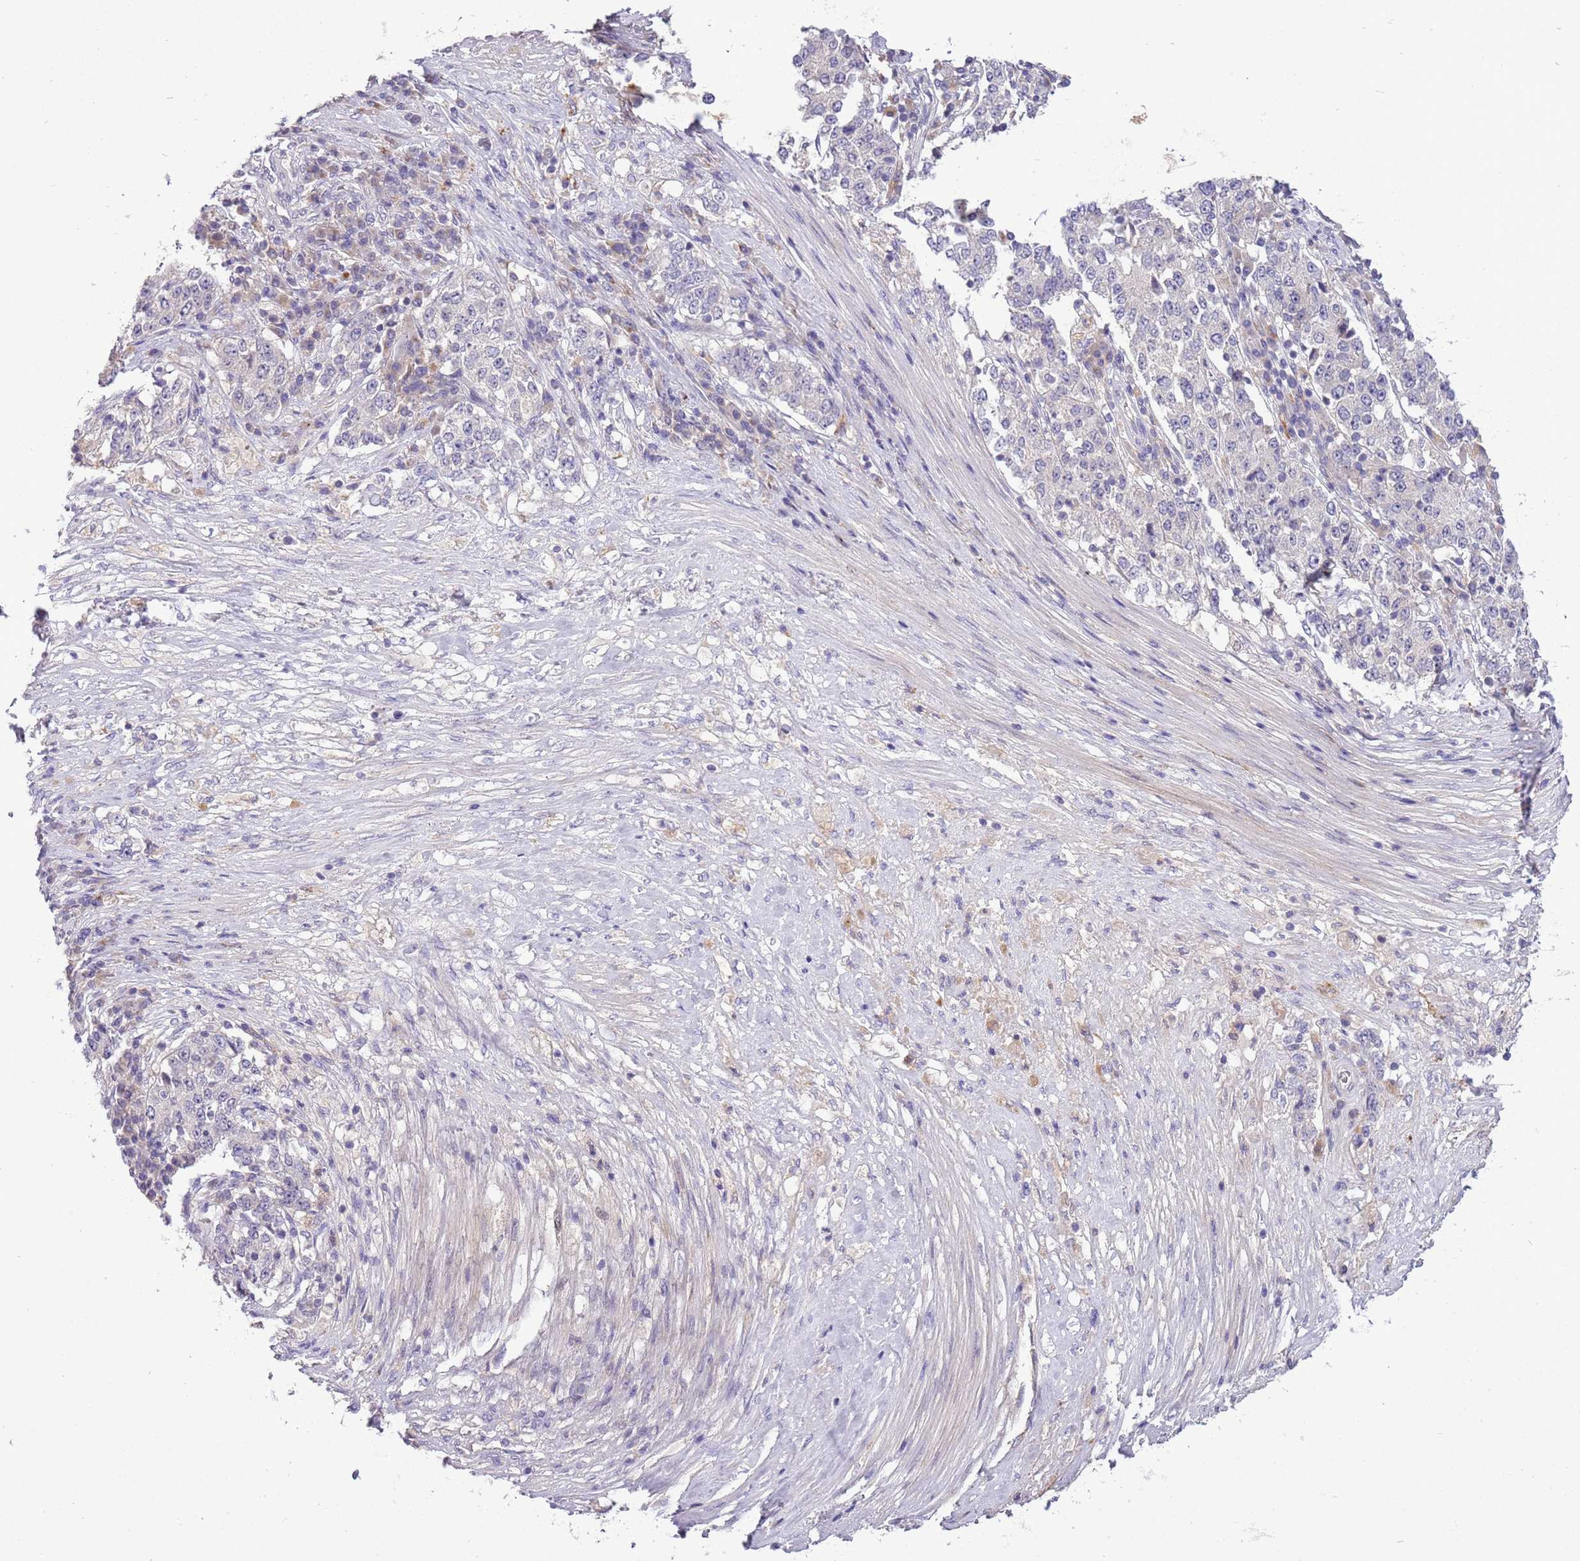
{"staining": {"intensity": "negative", "quantity": "none", "location": "none"}, "tissue": "stomach cancer", "cell_type": "Tumor cells", "image_type": "cancer", "snomed": [{"axis": "morphology", "description": "Adenocarcinoma, NOS"}, {"axis": "topography", "description": "Stomach"}], "caption": "High magnification brightfield microscopy of stomach cancer (adenocarcinoma) stained with DAB (brown) and counterstained with hematoxylin (blue): tumor cells show no significant staining. The staining was performed using DAB to visualize the protein expression in brown, while the nuclei were stained in blue with hematoxylin (Magnification: 20x).", "gene": "SCAMP5", "patient": {"sex": "male", "age": 59}}